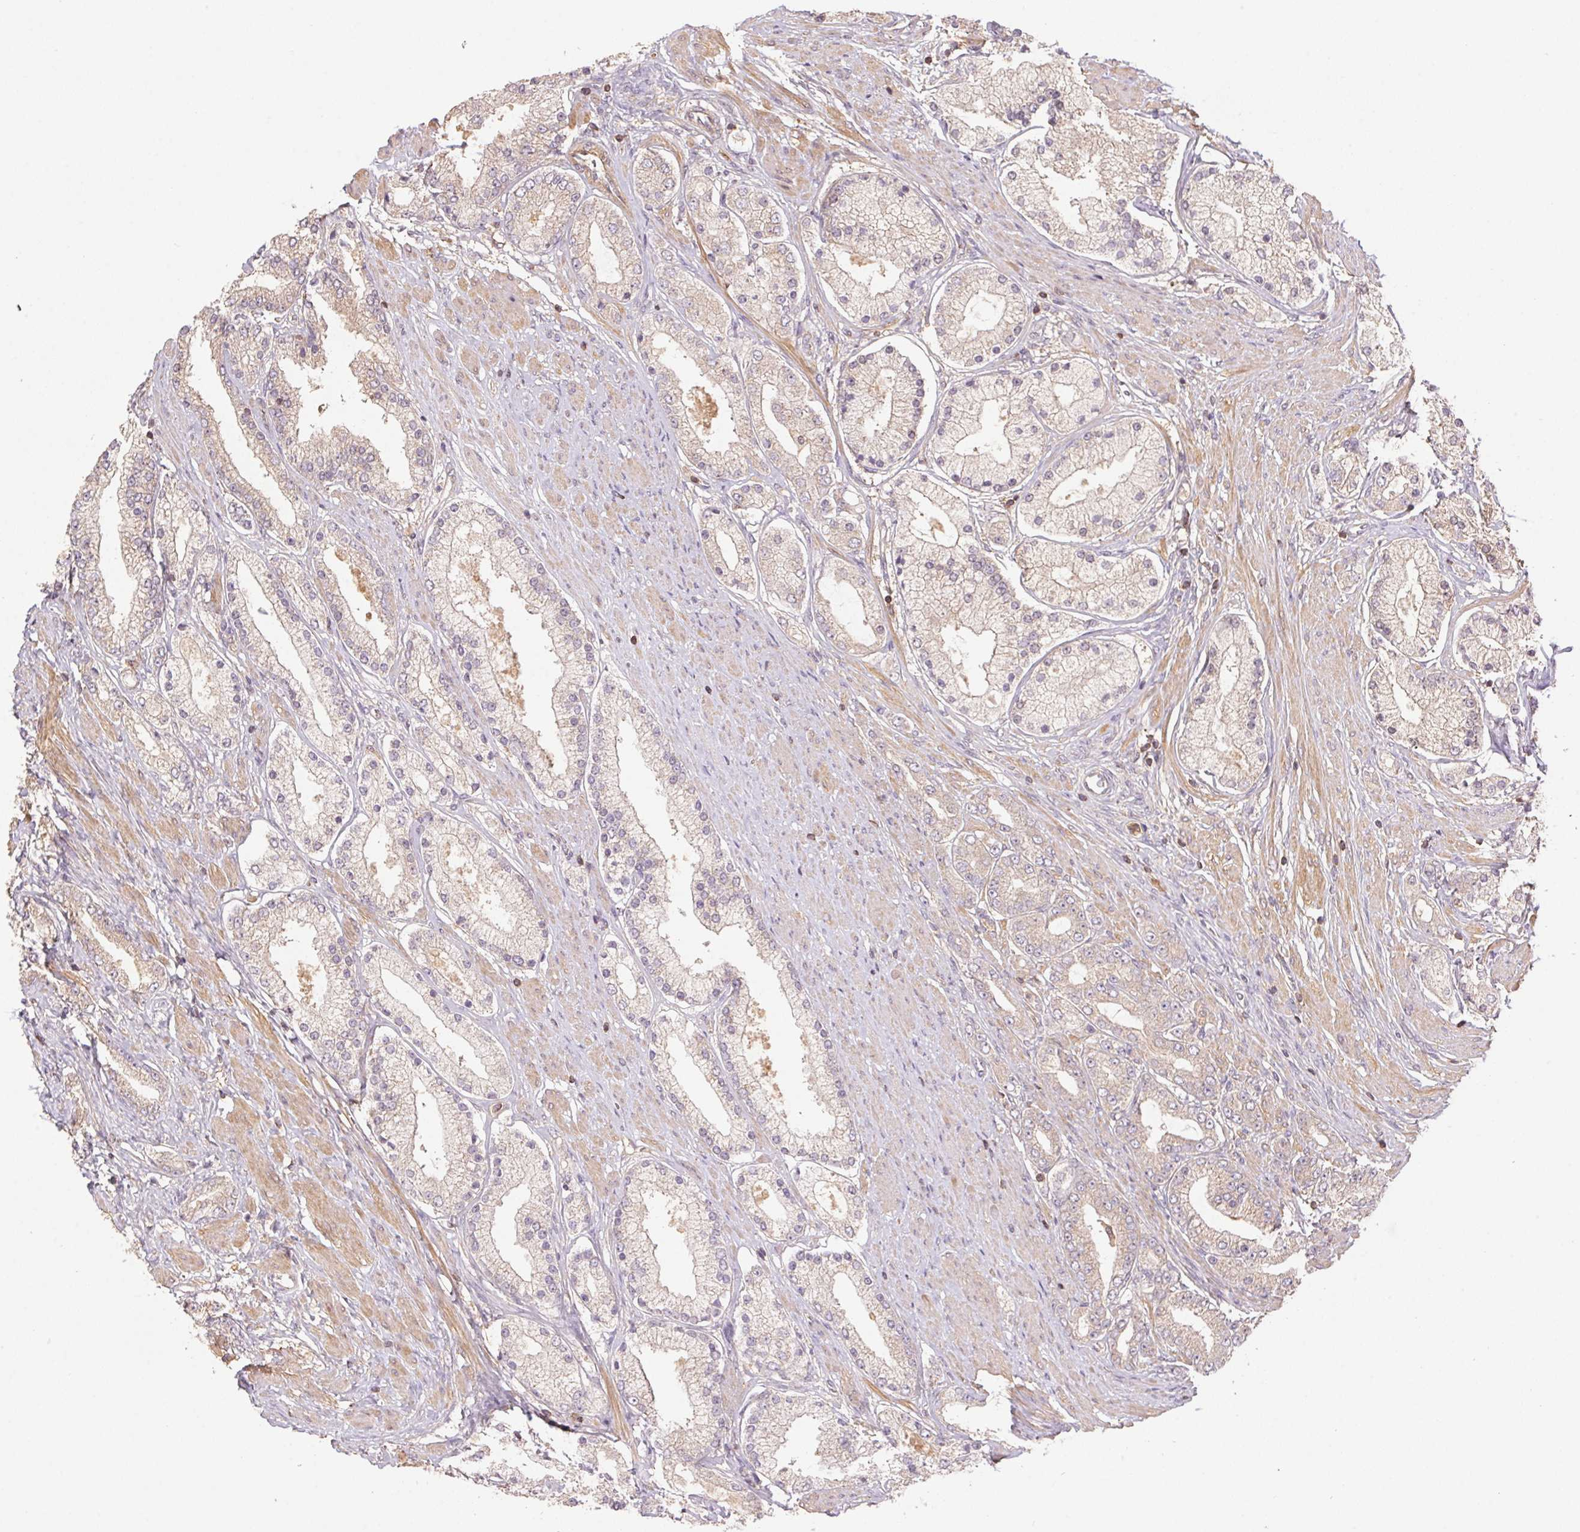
{"staining": {"intensity": "weak", "quantity": "<25%", "location": "cytoplasmic/membranous"}, "tissue": "prostate cancer", "cell_type": "Tumor cells", "image_type": "cancer", "snomed": [{"axis": "morphology", "description": "Adenocarcinoma, High grade"}, {"axis": "topography", "description": "Prostate"}], "caption": "IHC of prostate cancer shows no staining in tumor cells.", "gene": "TUBA3D", "patient": {"sex": "male", "age": 67}}